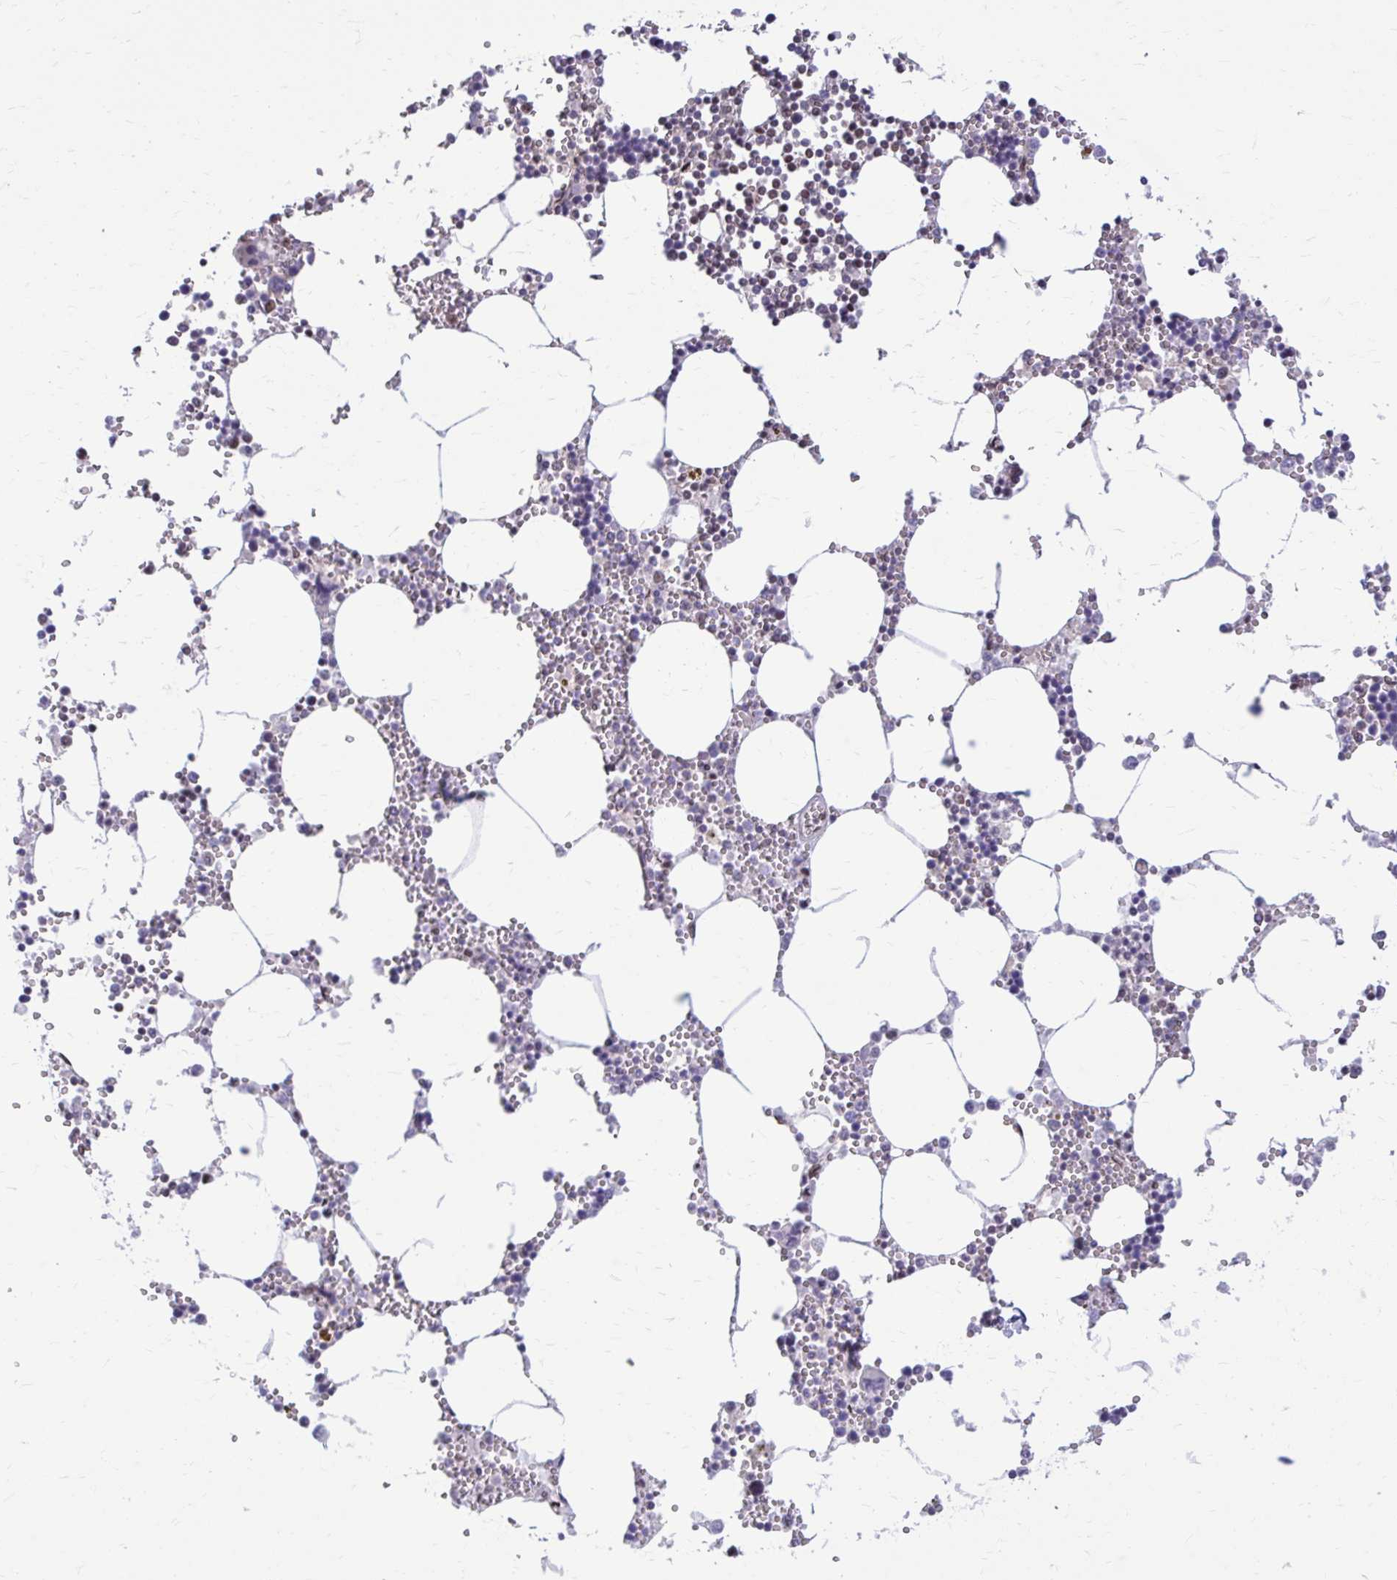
{"staining": {"intensity": "weak", "quantity": "<25%", "location": "nuclear"}, "tissue": "bone marrow", "cell_type": "Hematopoietic cells", "image_type": "normal", "snomed": [{"axis": "morphology", "description": "Normal tissue, NOS"}, {"axis": "topography", "description": "Bone marrow"}], "caption": "This is a micrograph of immunohistochemistry staining of normal bone marrow, which shows no staining in hematopoietic cells.", "gene": "PSME4", "patient": {"sex": "male", "age": 54}}